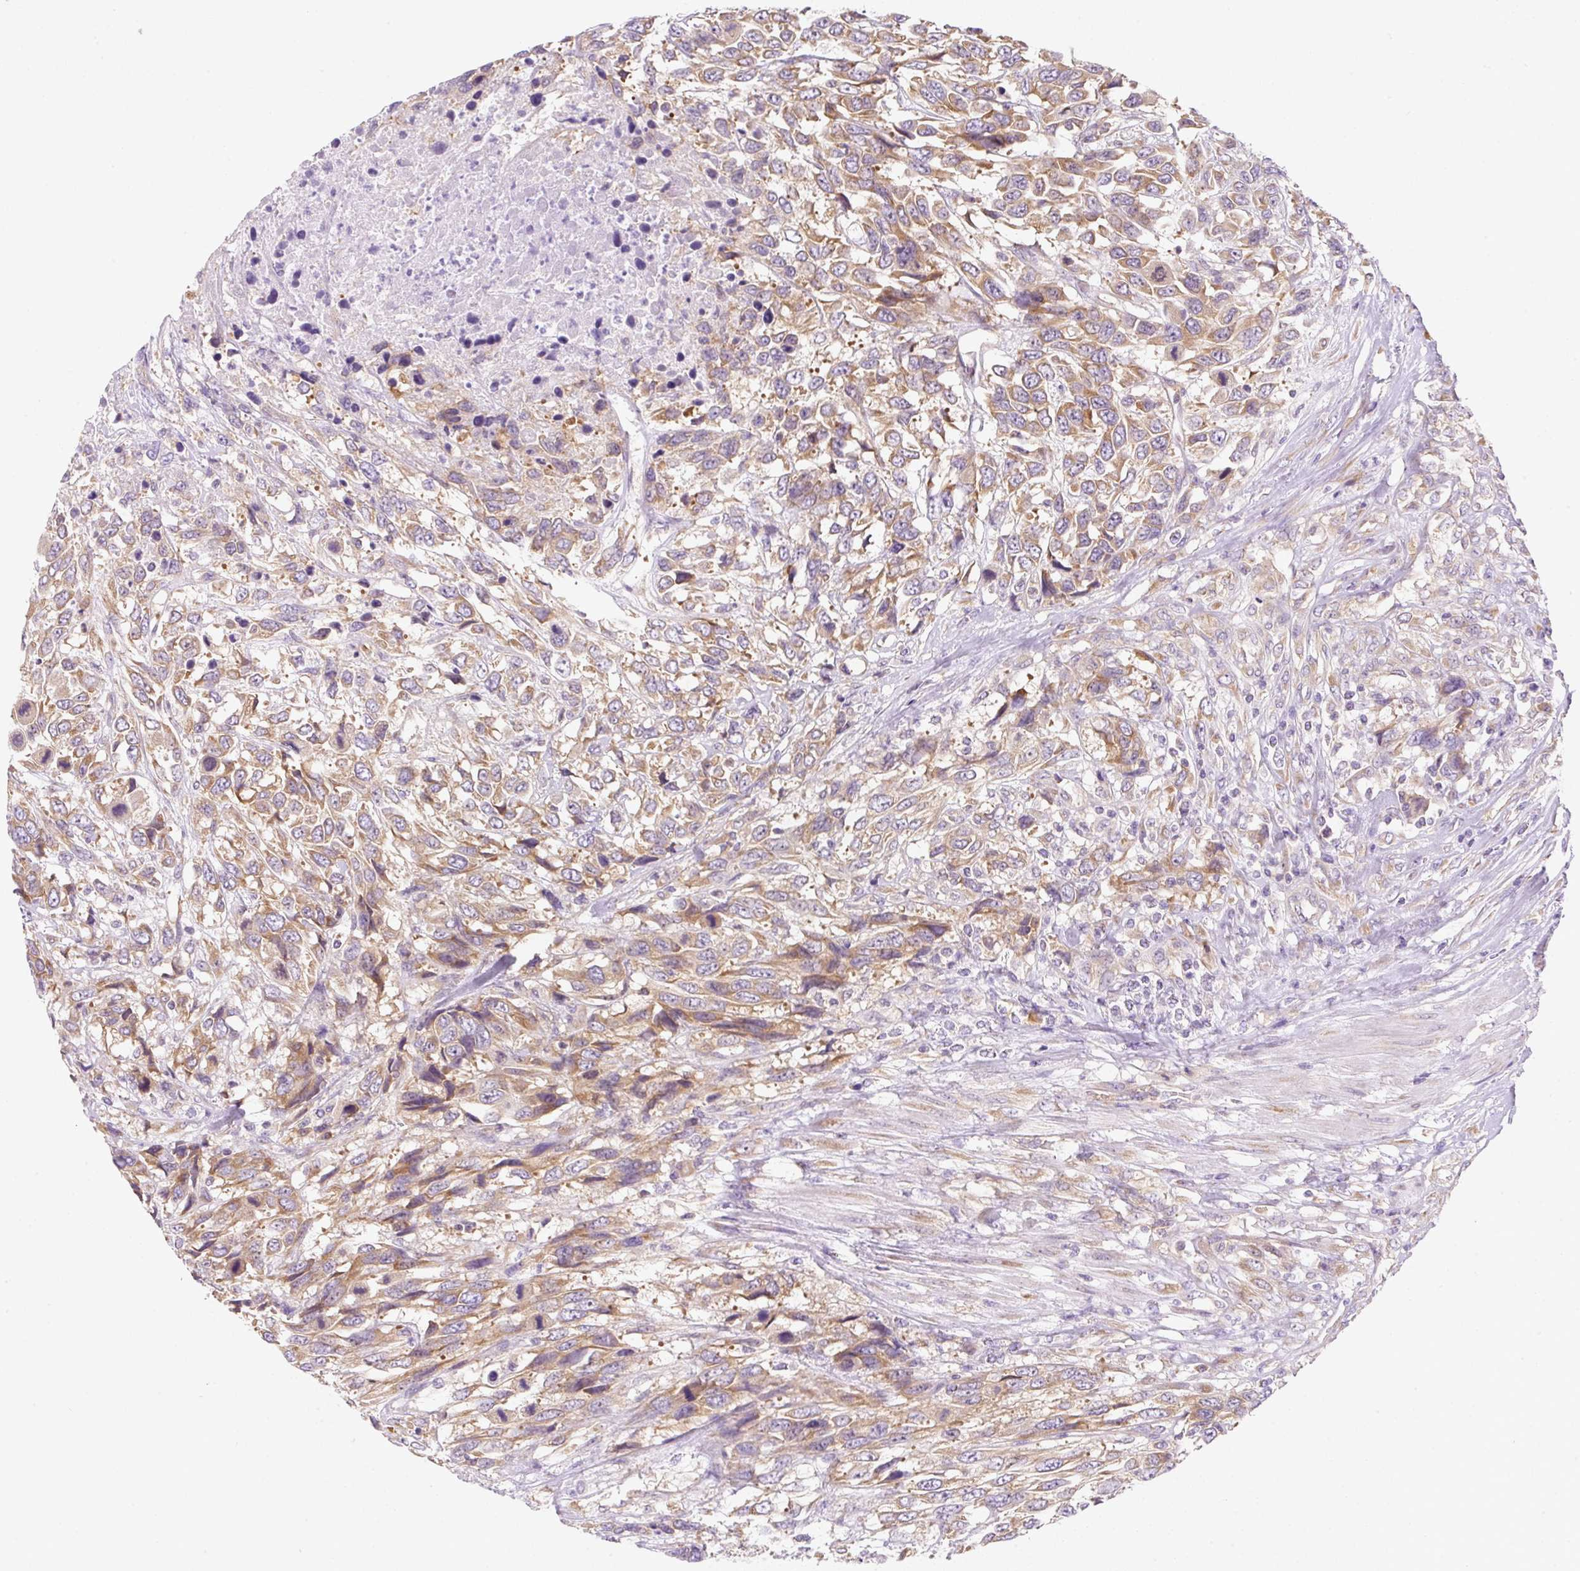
{"staining": {"intensity": "moderate", "quantity": ">75%", "location": "cytoplasmic/membranous"}, "tissue": "urothelial cancer", "cell_type": "Tumor cells", "image_type": "cancer", "snomed": [{"axis": "morphology", "description": "Urothelial carcinoma, High grade"}, {"axis": "topography", "description": "Urinary bladder"}], "caption": "Urothelial cancer stained for a protein (brown) displays moderate cytoplasmic/membranous positive expression in approximately >75% of tumor cells.", "gene": "RPL18A", "patient": {"sex": "female", "age": 70}}